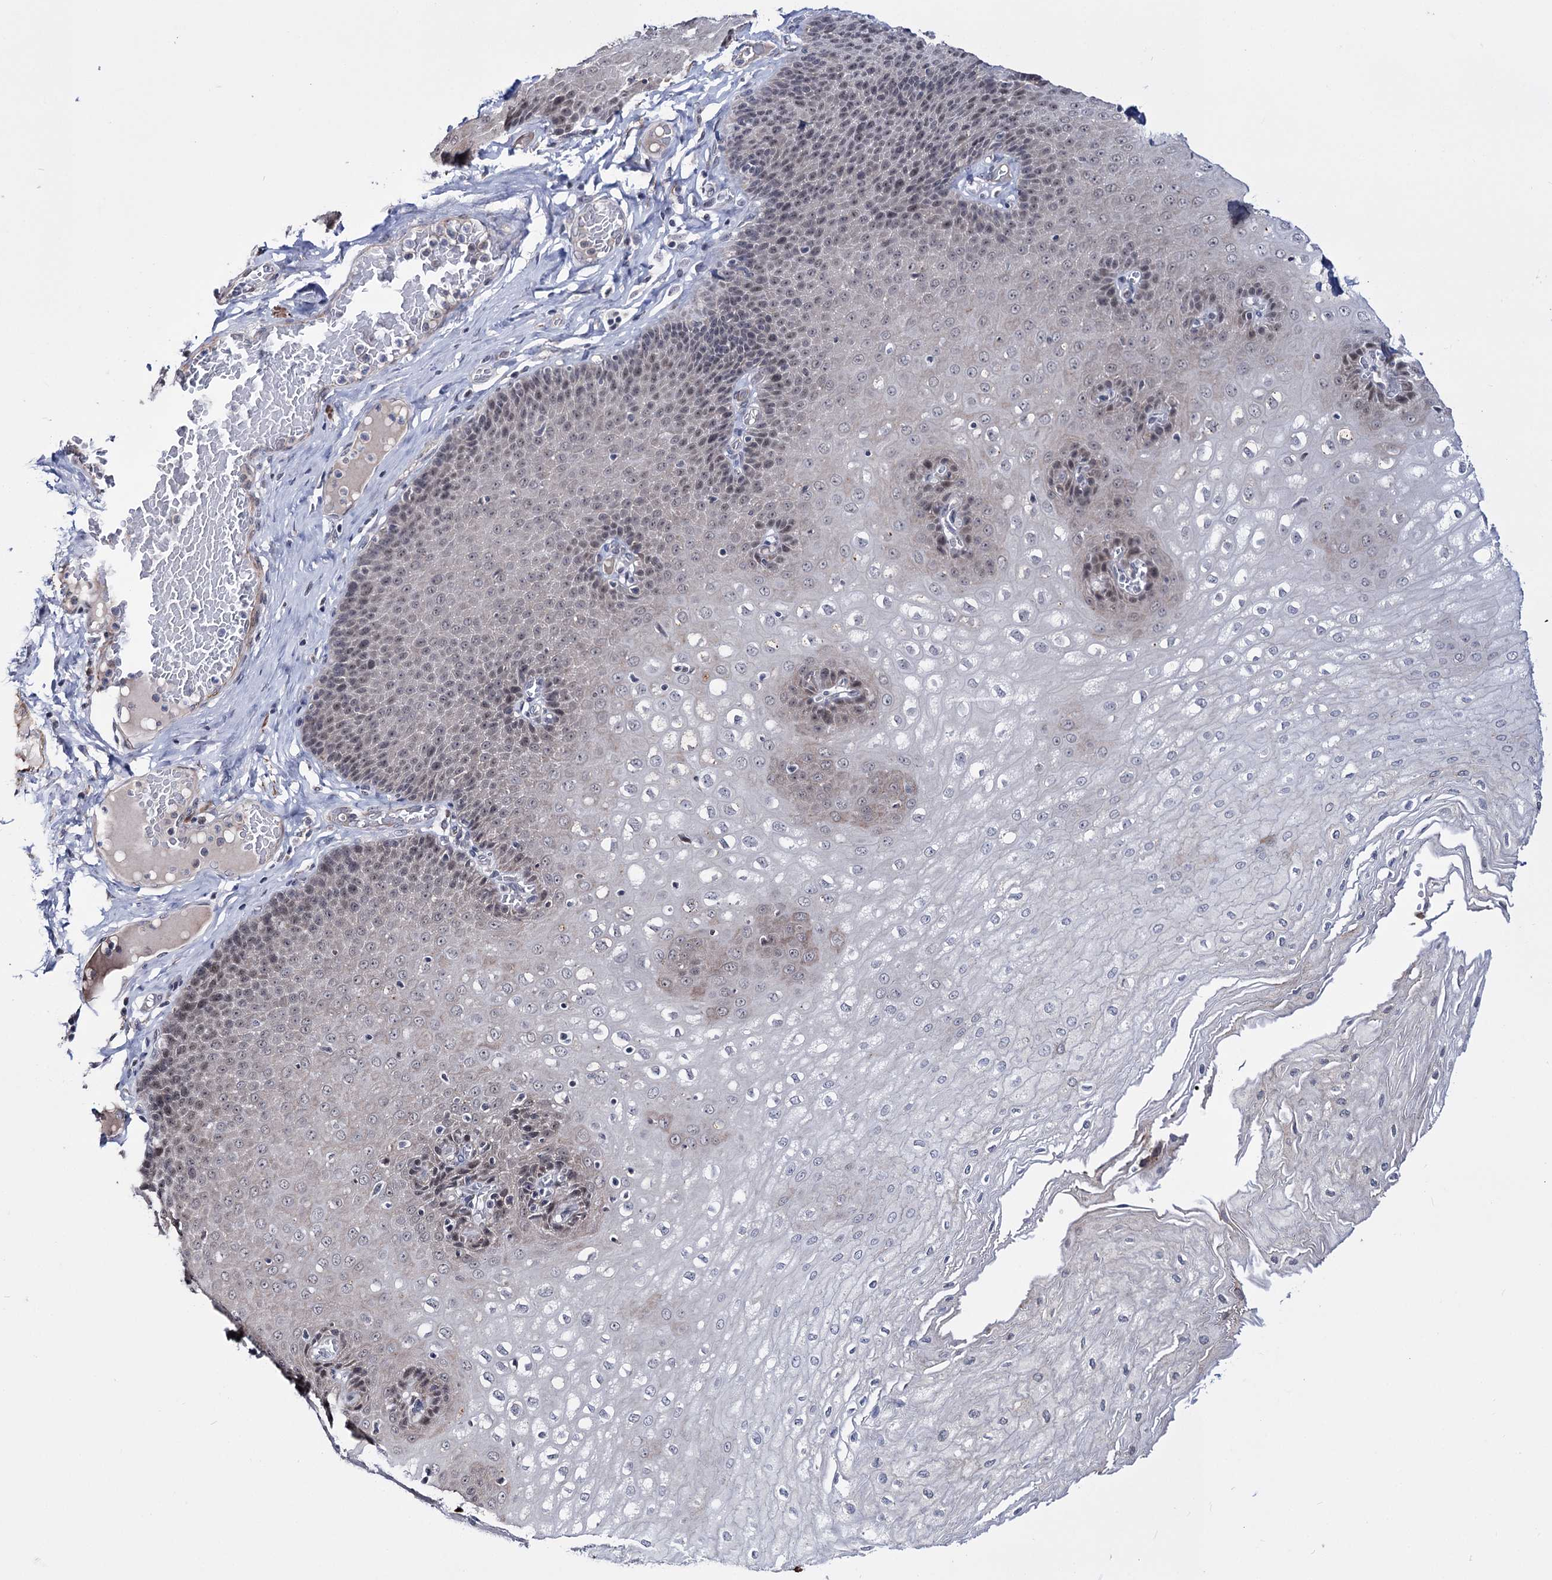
{"staining": {"intensity": "weak", "quantity": "<25%", "location": "cytoplasmic/membranous,nuclear"}, "tissue": "esophagus", "cell_type": "Squamous epithelial cells", "image_type": "normal", "snomed": [{"axis": "morphology", "description": "Normal tissue, NOS"}, {"axis": "topography", "description": "Esophagus"}], "caption": "Squamous epithelial cells are negative for brown protein staining in benign esophagus. (Brightfield microscopy of DAB (3,3'-diaminobenzidine) IHC at high magnification).", "gene": "PPRC1", "patient": {"sex": "male", "age": 60}}